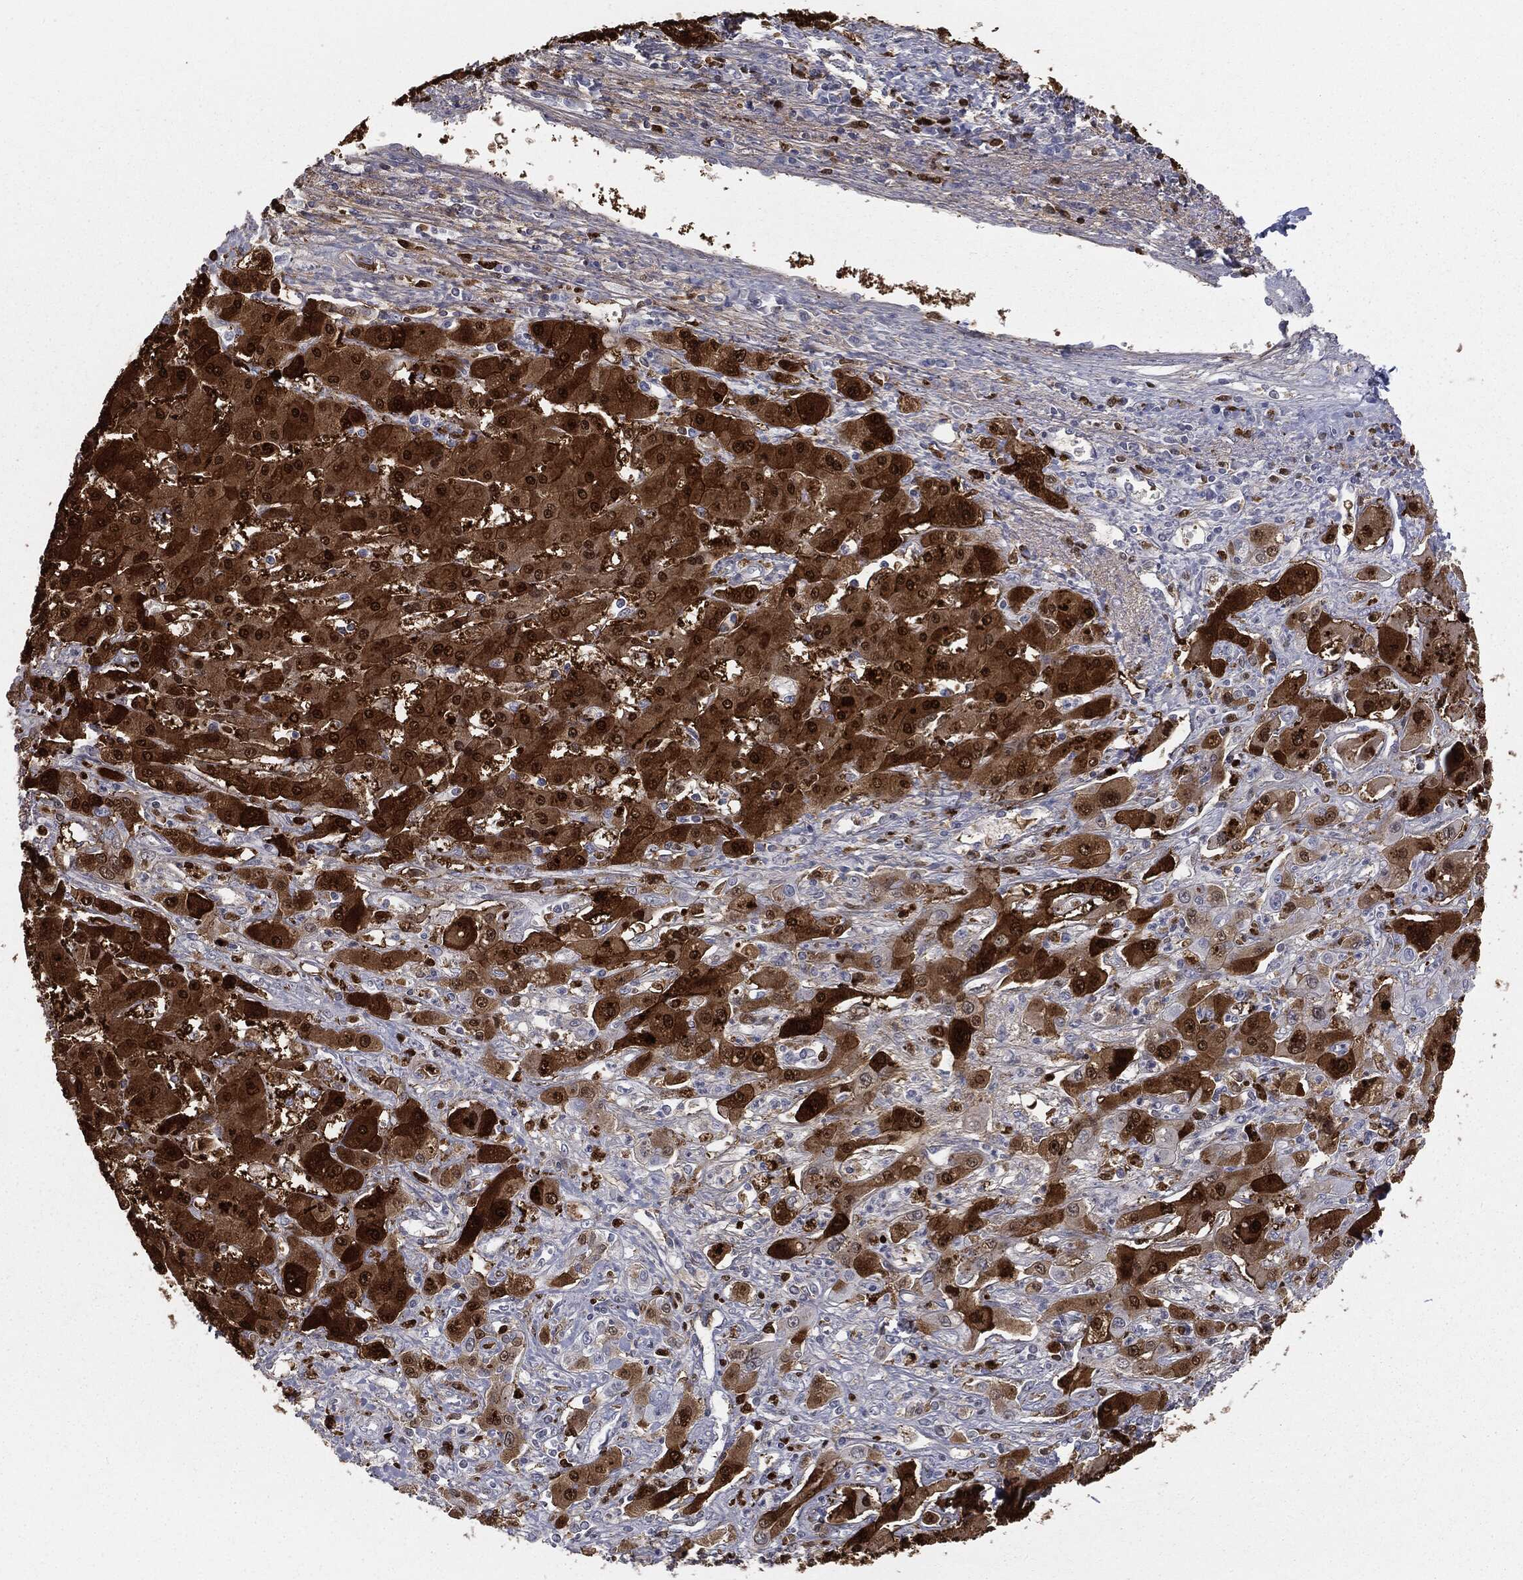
{"staining": {"intensity": "strong", "quantity": "25%-75%", "location": "cytoplasmic/membranous"}, "tissue": "liver cancer", "cell_type": "Tumor cells", "image_type": "cancer", "snomed": [{"axis": "morphology", "description": "Cholangiocarcinoma"}, {"axis": "topography", "description": "Liver"}], "caption": "Immunohistochemistry (IHC) image of neoplastic tissue: human liver cancer (cholangiocarcinoma) stained using immunohistochemistry reveals high levels of strong protein expression localized specifically in the cytoplasmic/membranous of tumor cells, appearing as a cytoplasmic/membranous brown color.", "gene": "ALDOB", "patient": {"sex": "male", "age": 67}}